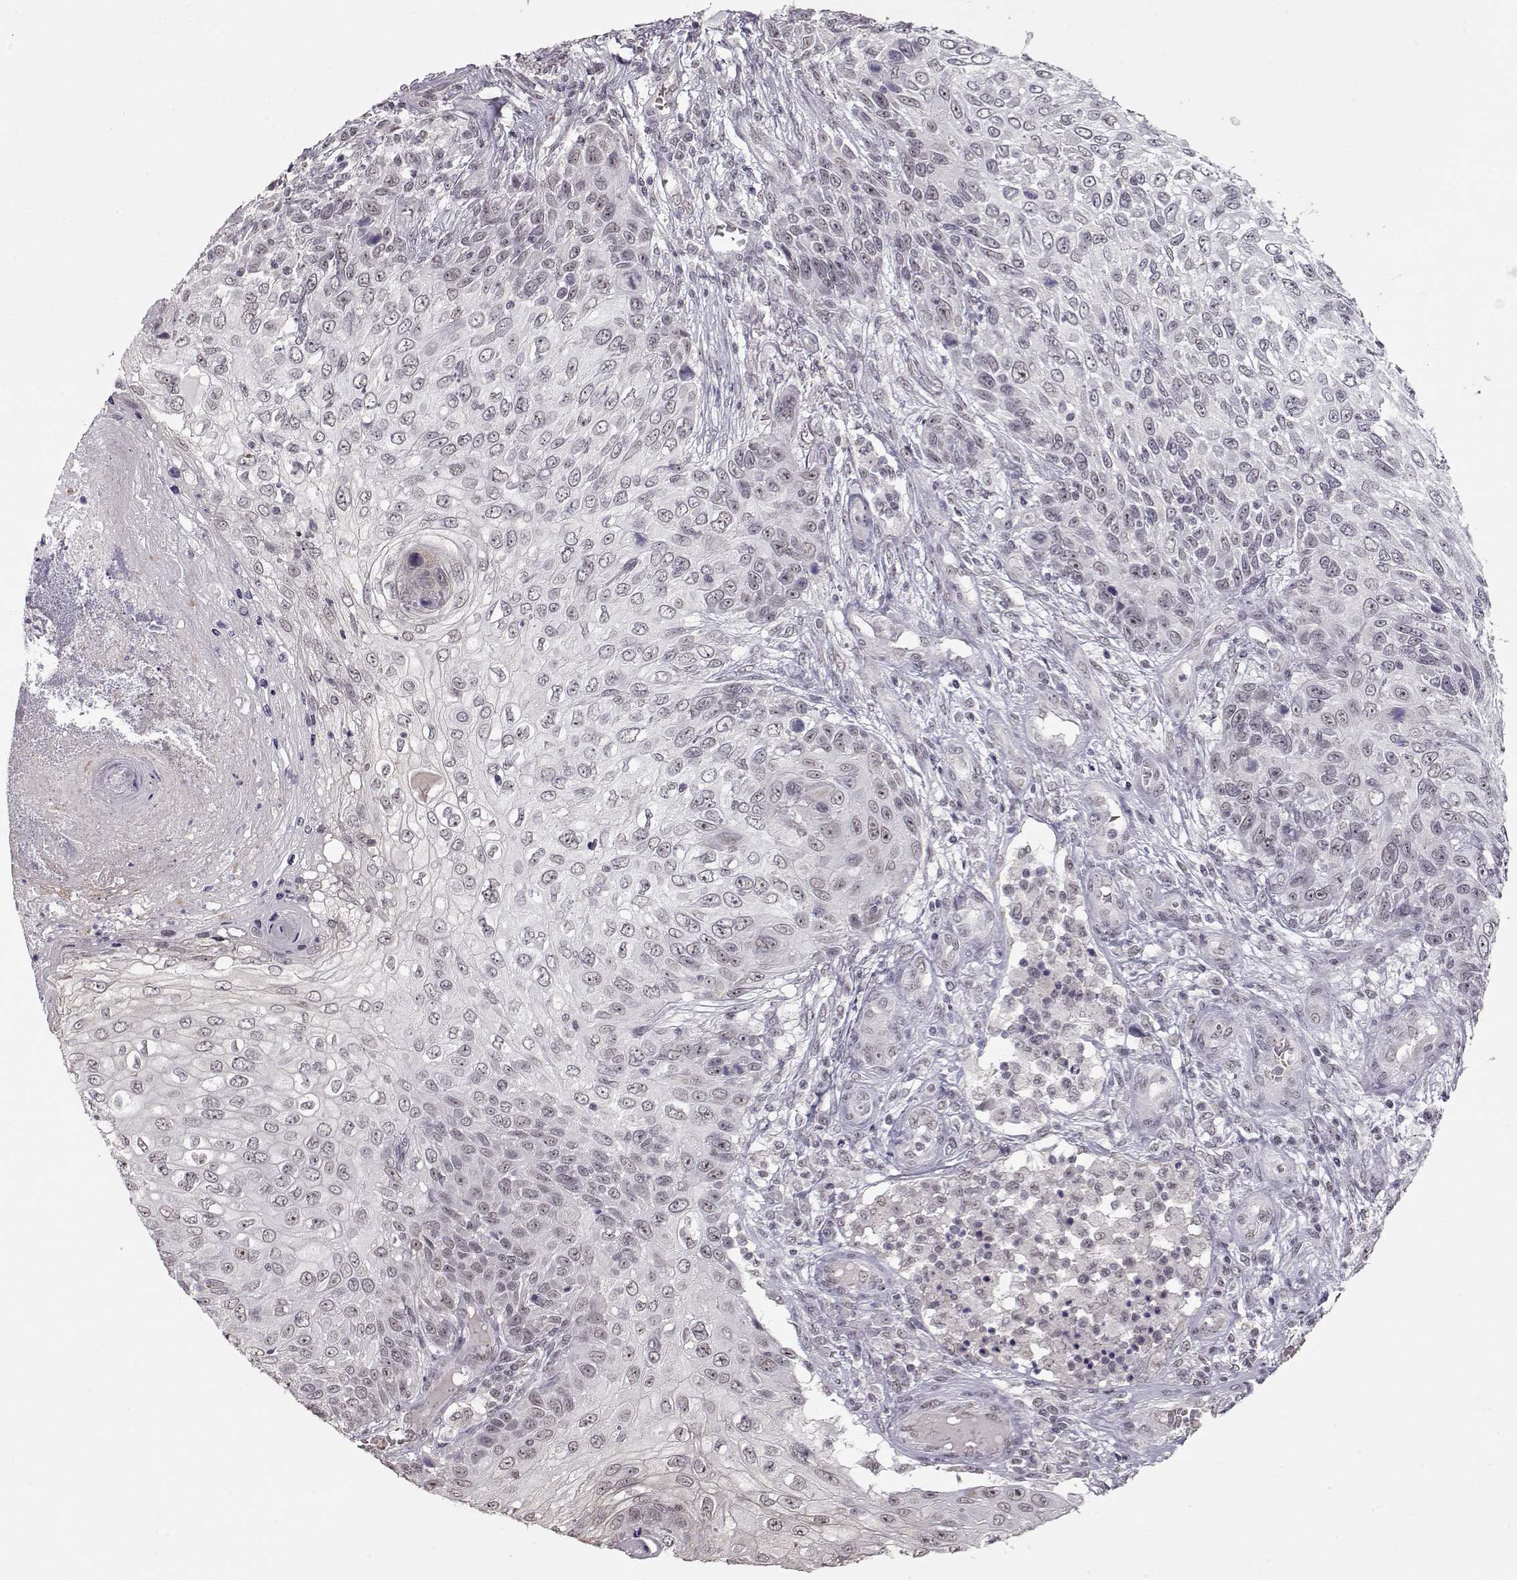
{"staining": {"intensity": "weak", "quantity": "<25%", "location": "nuclear"}, "tissue": "skin cancer", "cell_type": "Tumor cells", "image_type": "cancer", "snomed": [{"axis": "morphology", "description": "Squamous cell carcinoma, NOS"}, {"axis": "topography", "description": "Skin"}], "caption": "Micrograph shows no significant protein staining in tumor cells of skin cancer.", "gene": "PCP4", "patient": {"sex": "male", "age": 92}}